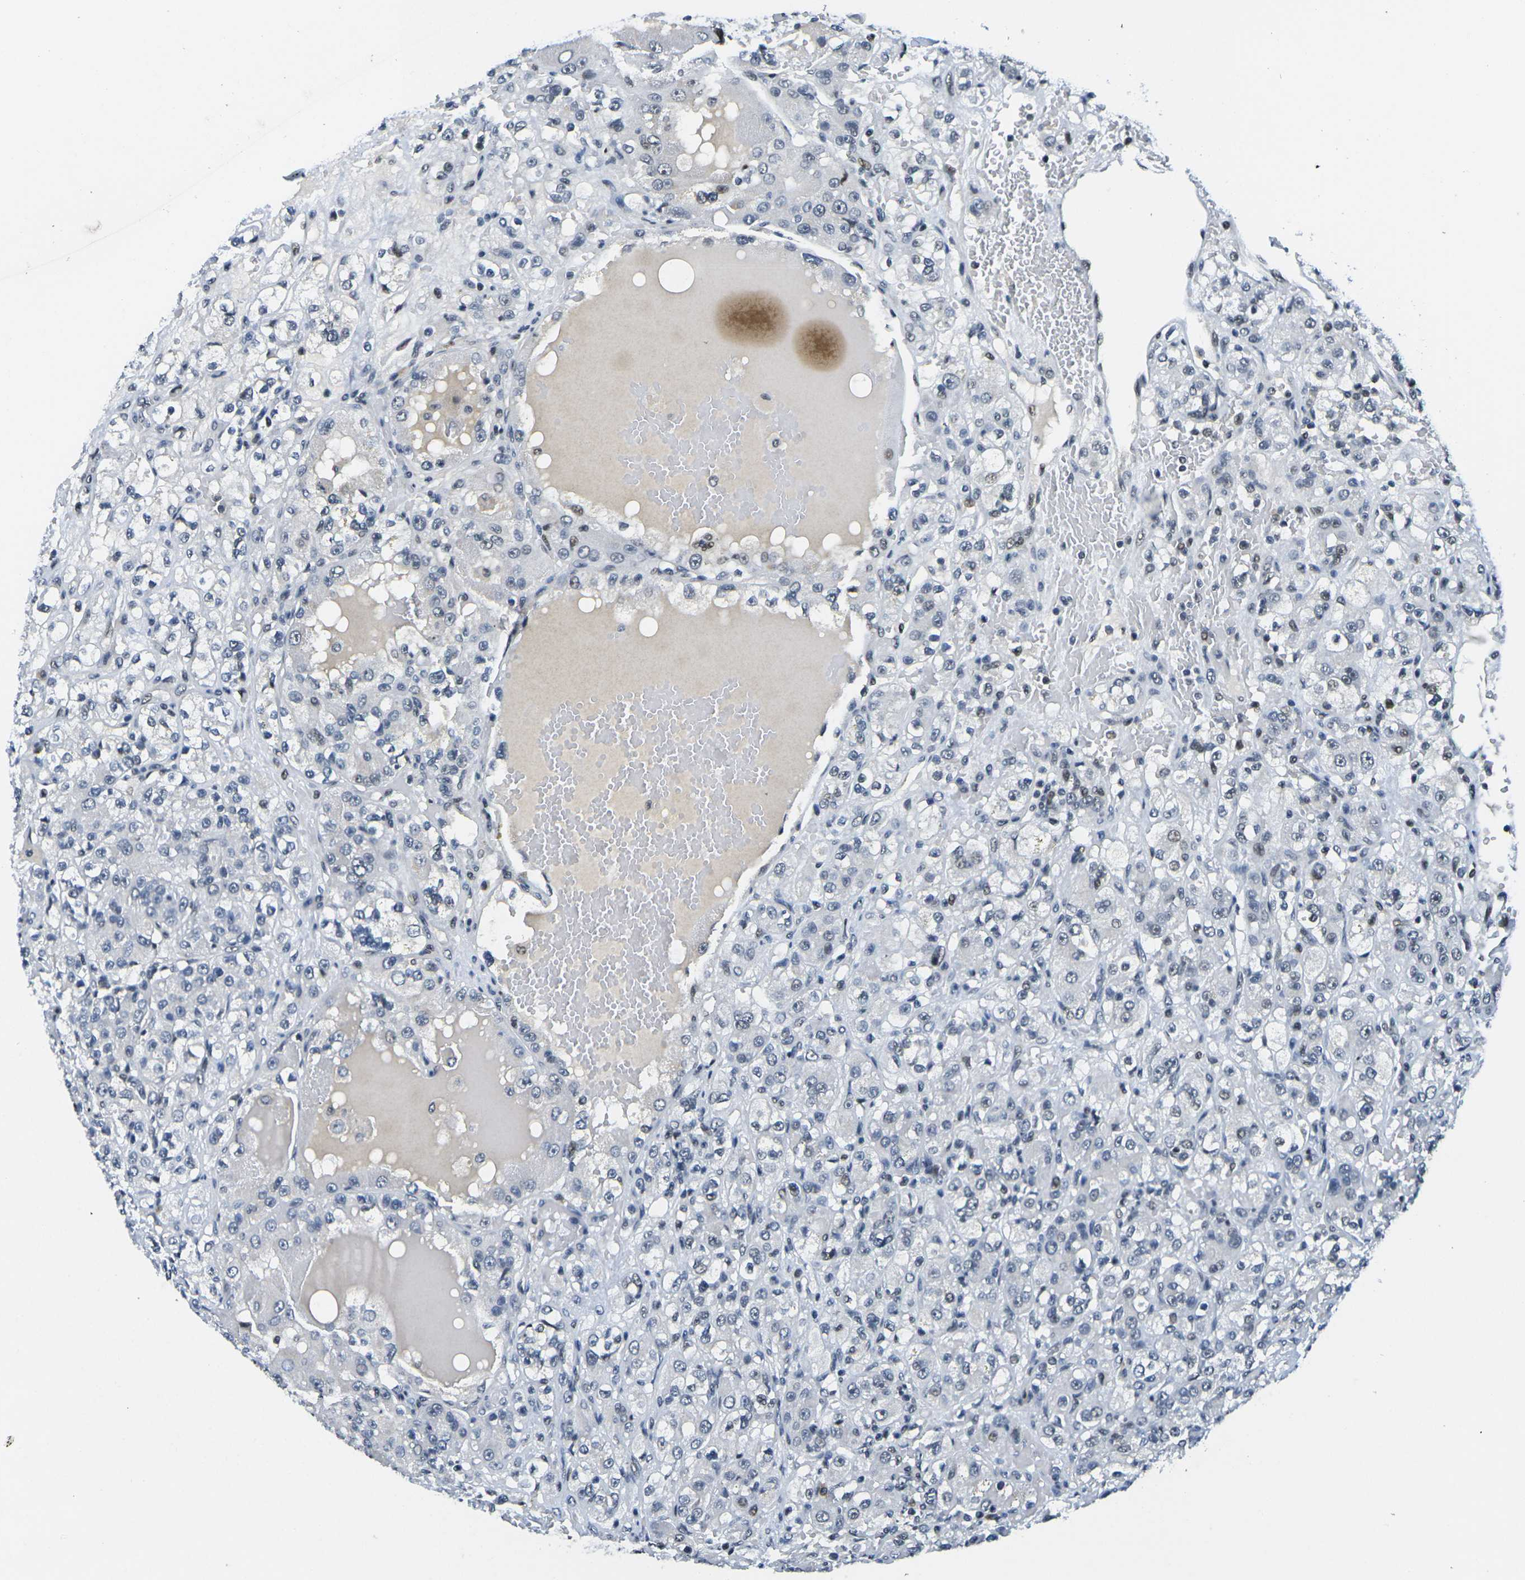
{"staining": {"intensity": "weak", "quantity": "<25%", "location": "nuclear"}, "tissue": "renal cancer", "cell_type": "Tumor cells", "image_type": "cancer", "snomed": [{"axis": "morphology", "description": "Normal tissue, NOS"}, {"axis": "morphology", "description": "Adenocarcinoma, NOS"}, {"axis": "topography", "description": "Kidney"}], "caption": "There is no significant positivity in tumor cells of adenocarcinoma (renal).", "gene": "PRPF8", "patient": {"sex": "male", "age": 61}}